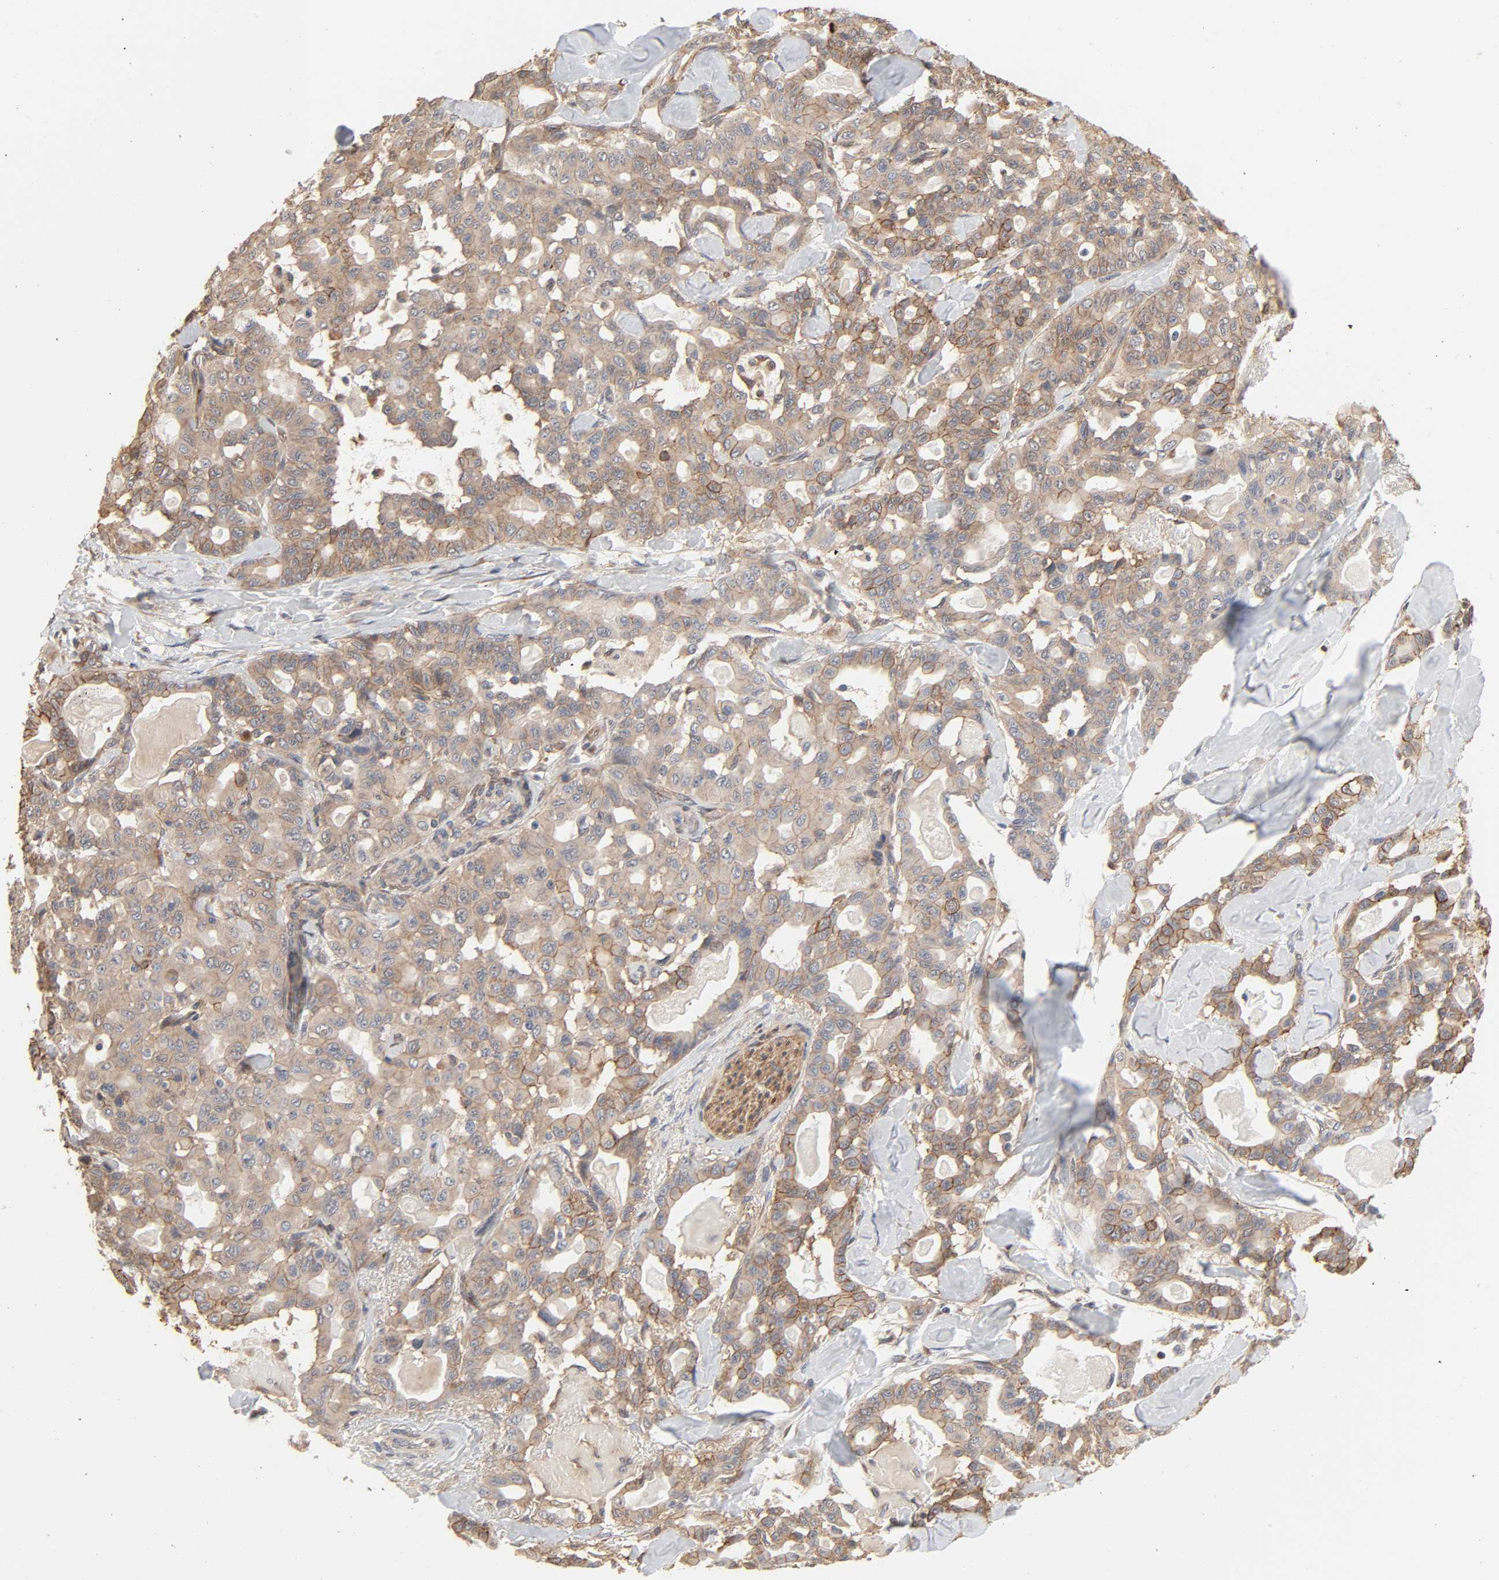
{"staining": {"intensity": "moderate", "quantity": ">75%", "location": "cytoplasmic/membranous"}, "tissue": "pancreatic cancer", "cell_type": "Tumor cells", "image_type": "cancer", "snomed": [{"axis": "morphology", "description": "Adenocarcinoma, NOS"}, {"axis": "topography", "description": "Pancreas"}], "caption": "Protein staining displays moderate cytoplasmic/membranous expression in approximately >75% of tumor cells in adenocarcinoma (pancreatic).", "gene": "NDRG2", "patient": {"sex": "male", "age": 63}}